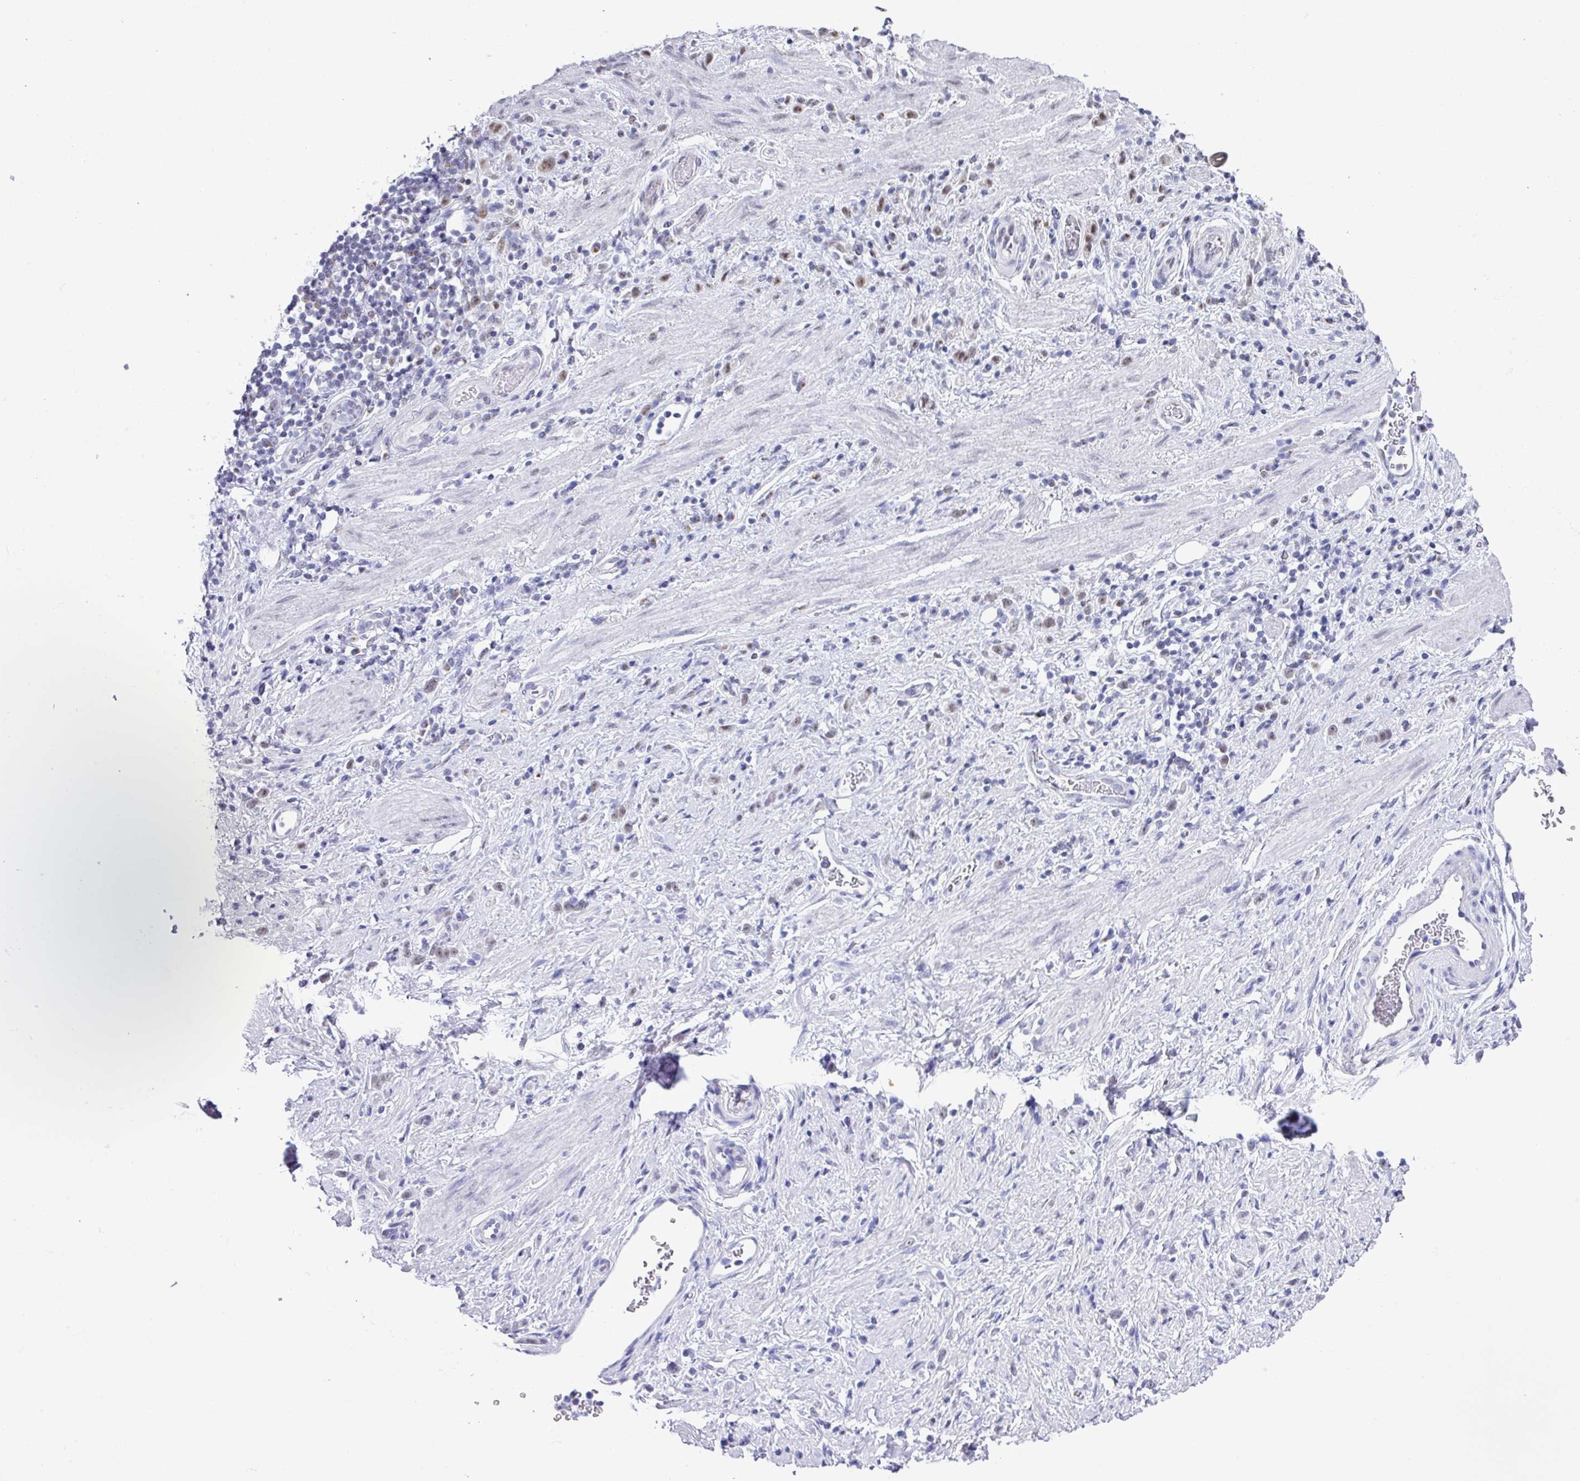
{"staining": {"intensity": "weak", "quantity": "<25%", "location": "nuclear"}, "tissue": "stomach cancer", "cell_type": "Tumor cells", "image_type": "cancer", "snomed": [{"axis": "morphology", "description": "Adenocarcinoma, NOS"}, {"axis": "topography", "description": "Stomach"}], "caption": "Adenocarcinoma (stomach) was stained to show a protein in brown. There is no significant expression in tumor cells.", "gene": "PUF60", "patient": {"sex": "female", "age": 60}}